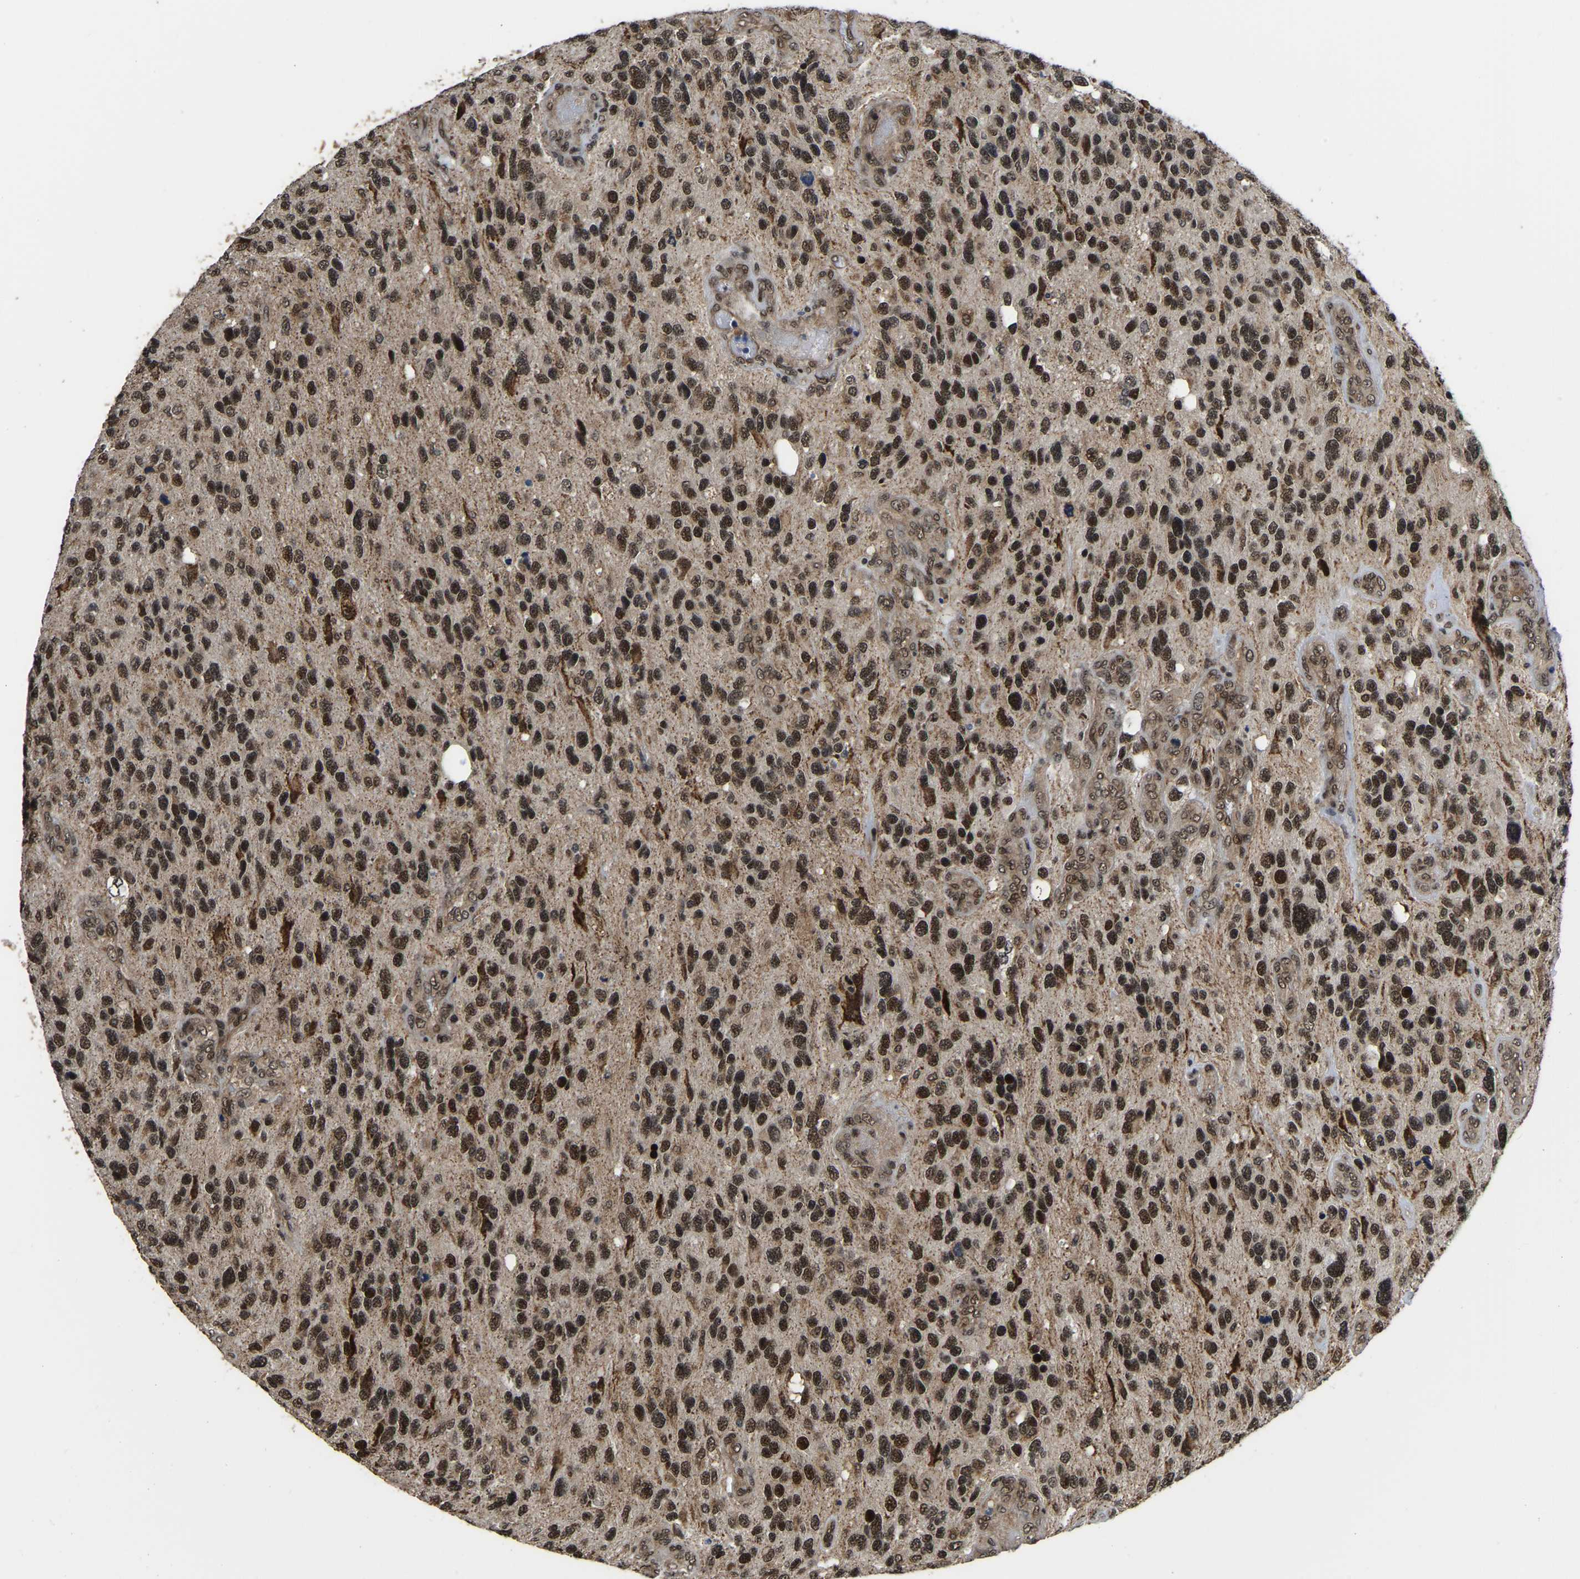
{"staining": {"intensity": "strong", "quantity": ">75%", "location": "nuclear"}, "tissue": "glioma", "cell_type": "Tumor cells", "image_type": "cancer", "snomed": [{"axis": "morphology", "description": "Glioma, malignant, High grade"}, {"axis": "topography", "description": "Brain"}], "caption": "Immunohistochemistry (IHC) of glioma displays high levels of strong nuclear expression in approximately >75% of tumor cells.", "gene": "CIAO1", "patient": {"sex": "female", "age": 58}}